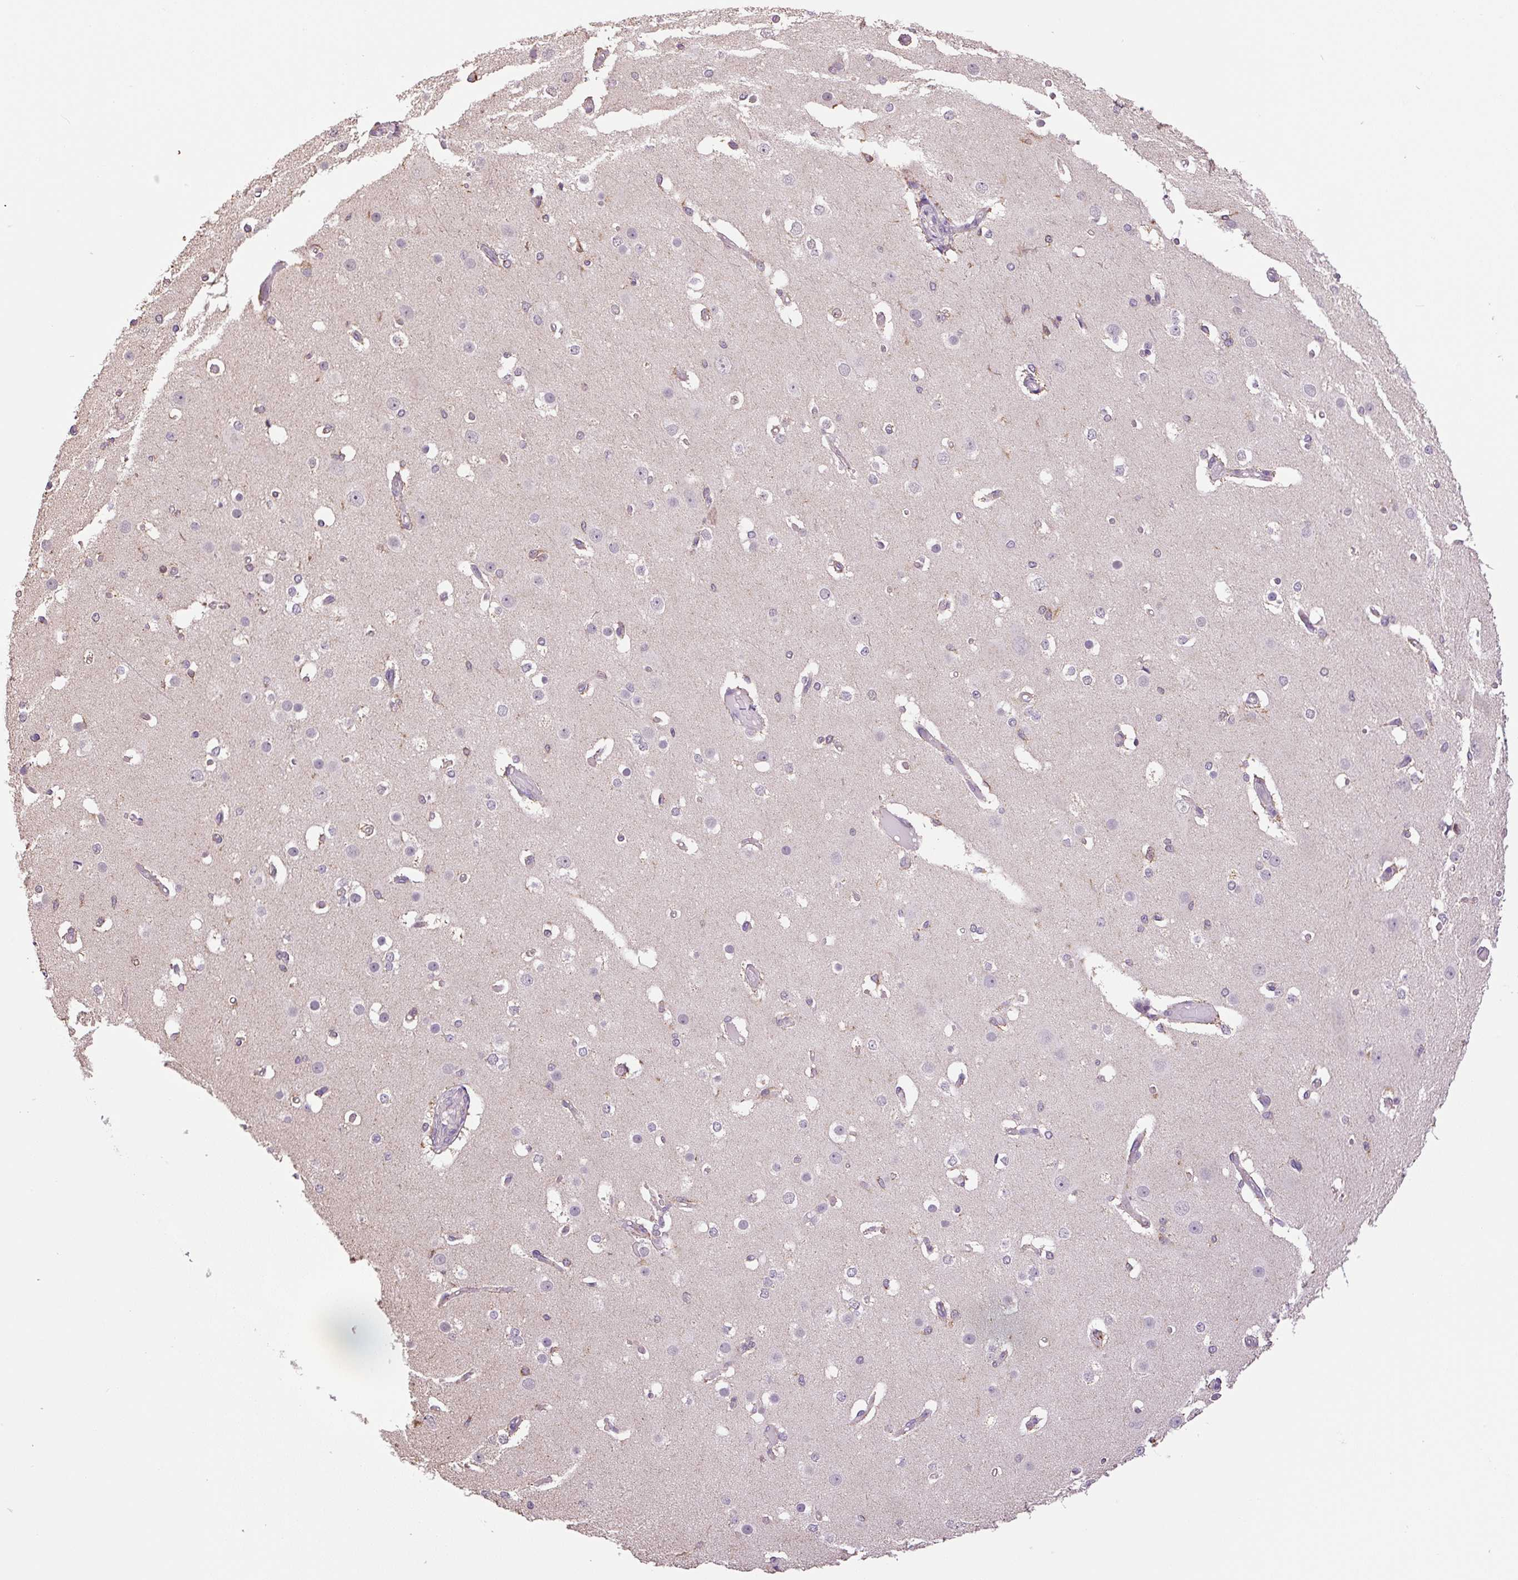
{"staining": {"intensity": "negative", "quantity": "none", "location": "none"}, "tissue": "cerebral cortex", "cell_type": "Endothelial cells", "image_type": "normal", "snomed": [{"axis": "morphology", "description": "Normal tissue, NOS"}, {"axis": "morphology", "description": "Inflammation, NOS"}, {"axis": "topography", "description": "Cerebral cortex"}], "caption": "Immunohistochemistry micrograph of benign cerebral cortex: cerebral cortex stained with DAB (3,3'-diaminobenzidine) exhibits no significant protein expression in endothelial cells. (DAB immunohistochemistry, high magnification).", "gene": "SGF29", "patient": {"sex": "male", "age": 6}}